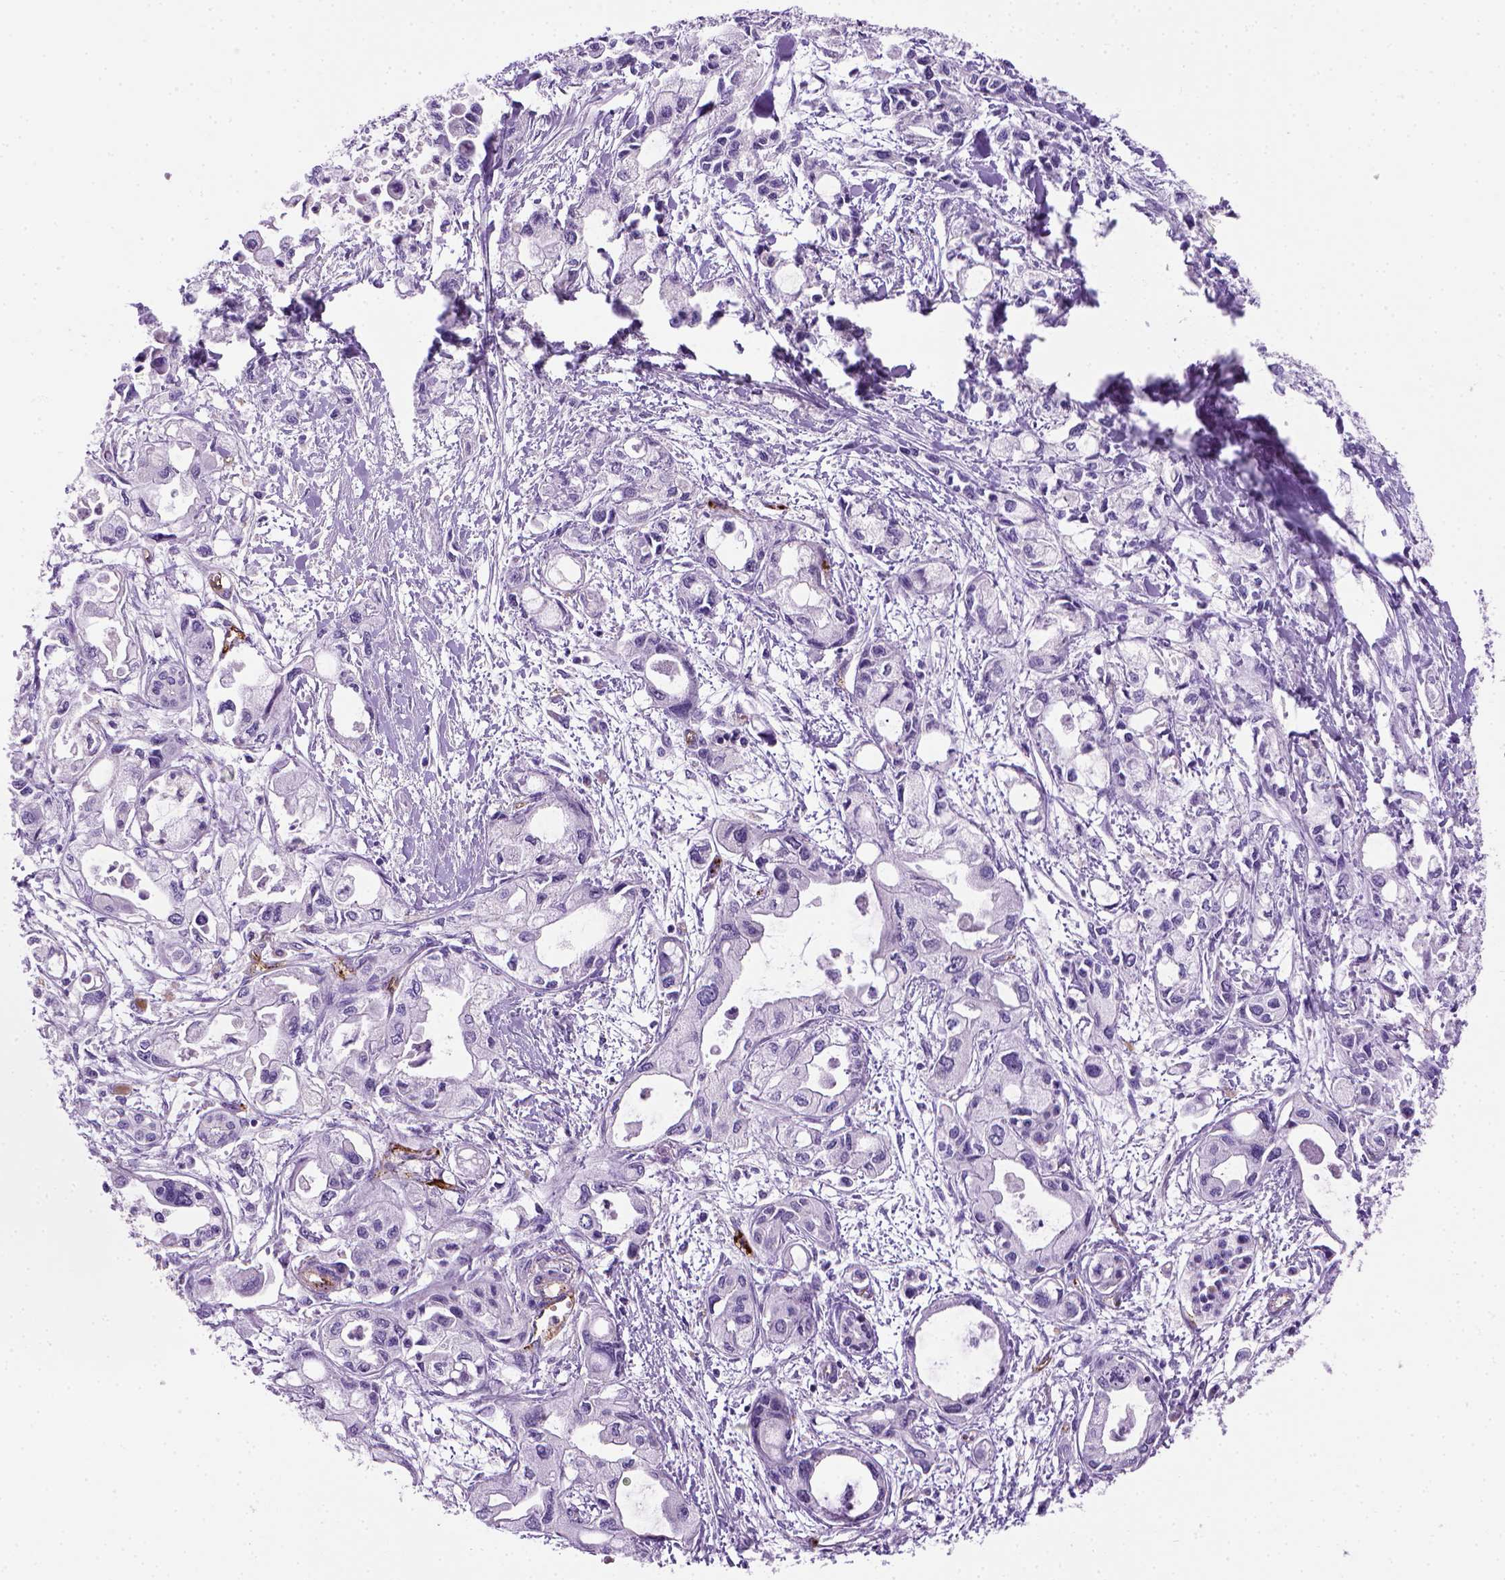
{"staining": {"intensity": "negative", "quantity": "none", "location": "none"}, "tissue": "pancreatic cancer", "cell_type": "Tumor cells", "image_type": "cancer", "snomed": [{"axis": "morphology", "description": "Adenocarcinoma, NOS"}, {"axis": "topography", "description": "Pancreas"}], "caption": "Immunohistochemical staining of human pancreatic cancer (adenocarcinoma) shows no significant positivity in tumor cells.", "gene": "VWF", "patient": {"sex": "female", "age": 61}}